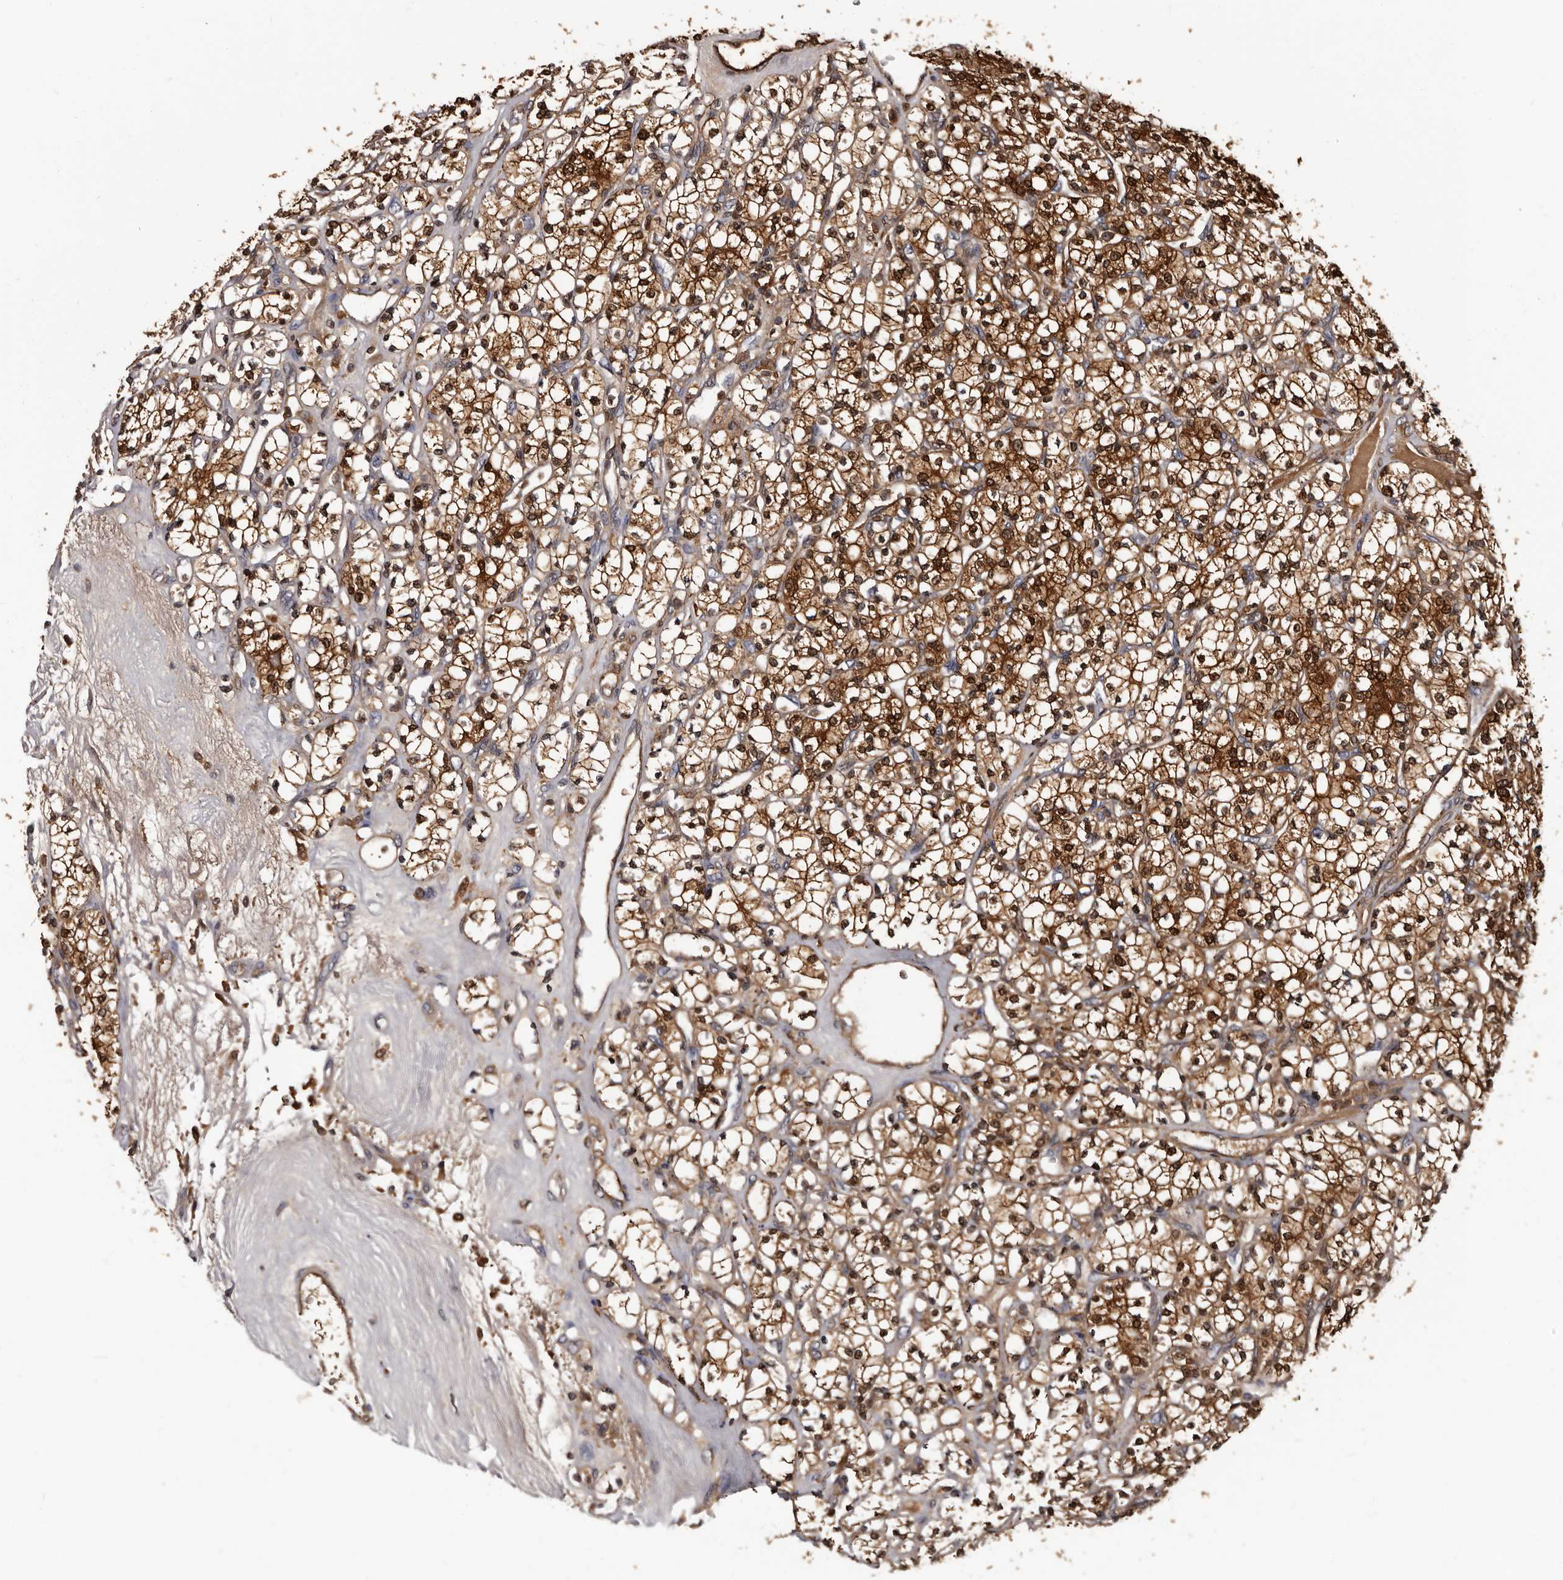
{"staining": {"intensity": "strong", "quantity": "25%-75%", "location": "cytoplasmic/membranous,nuclear"}, "tissue": "renal cancer", "cell_type": "Tumor cells", "image_type": "cancer", "snomed": [{"axis": "morphology", "description": "Adenocarcinoma, NOS"}, {"axis": "topography", "description": "Kidney"}], "caption": "Immunohistochemistry (IHC) image of human renal cancer (adenocarcinoma) stained for a protein (brown), which reveals high levels of strong cytoplasmic/membranous and nuclear staining in approximately 25%-75% of tumor cells.", "gene": "DNPH1", "patient": {"sex": "male", "age": 77}}